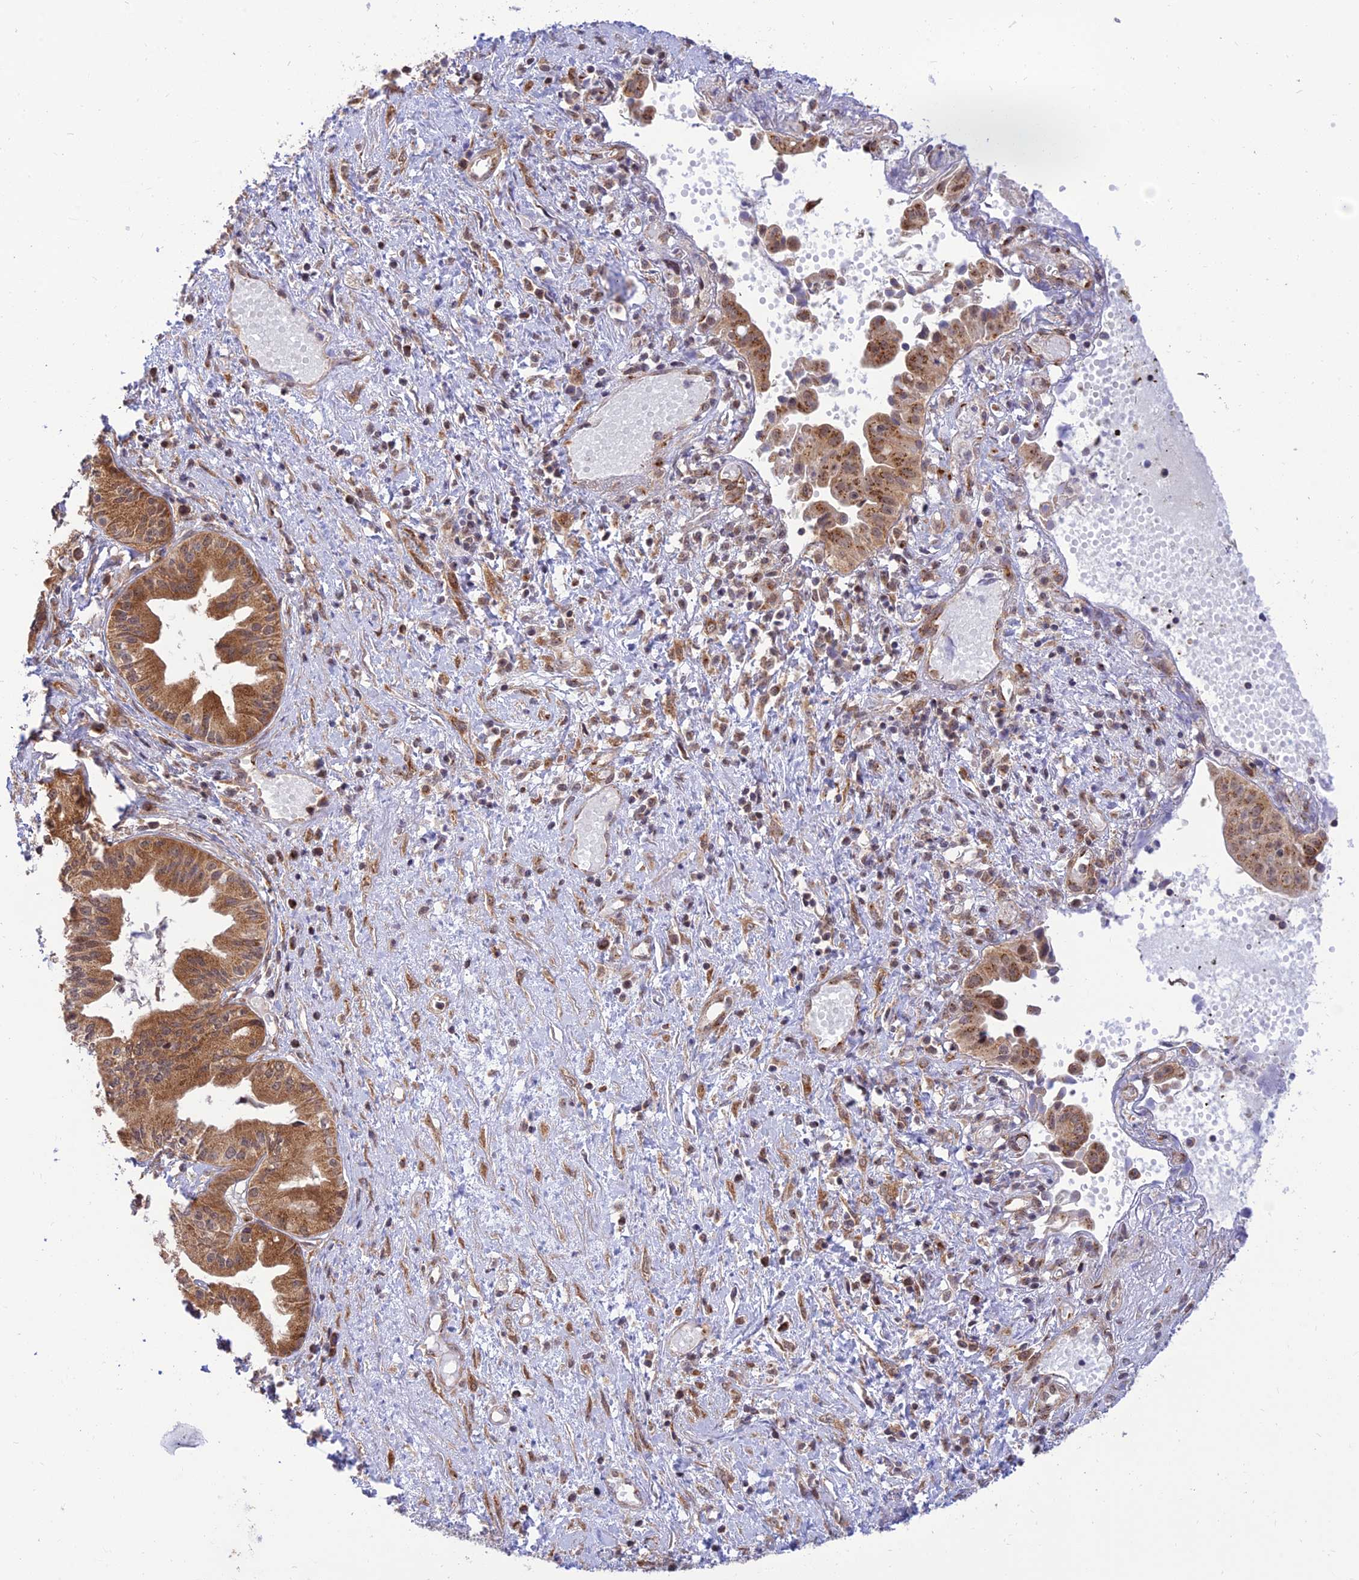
{"staining": {"intensity": "moderate", "quantity": ">75%", "location": "cytoplasmic/membranous"}, "tissue": "pancreatic cancer", "cell_type": "Tumor cells", "image_type": "cancer", "snomed": [{"axis": "morphology", "description": "Adenocarcinoma, NOS"}, {"axis": "topography", "description": "Pancreas"}], "caption": "Pancreatic cancer stained with a brown dye reveals moderate cytoplasmic/membranous positive staining in approximately >75% of tumor cells.", "gene": "GOLGA3", "patient": {"sex": "female", "age": 50}}